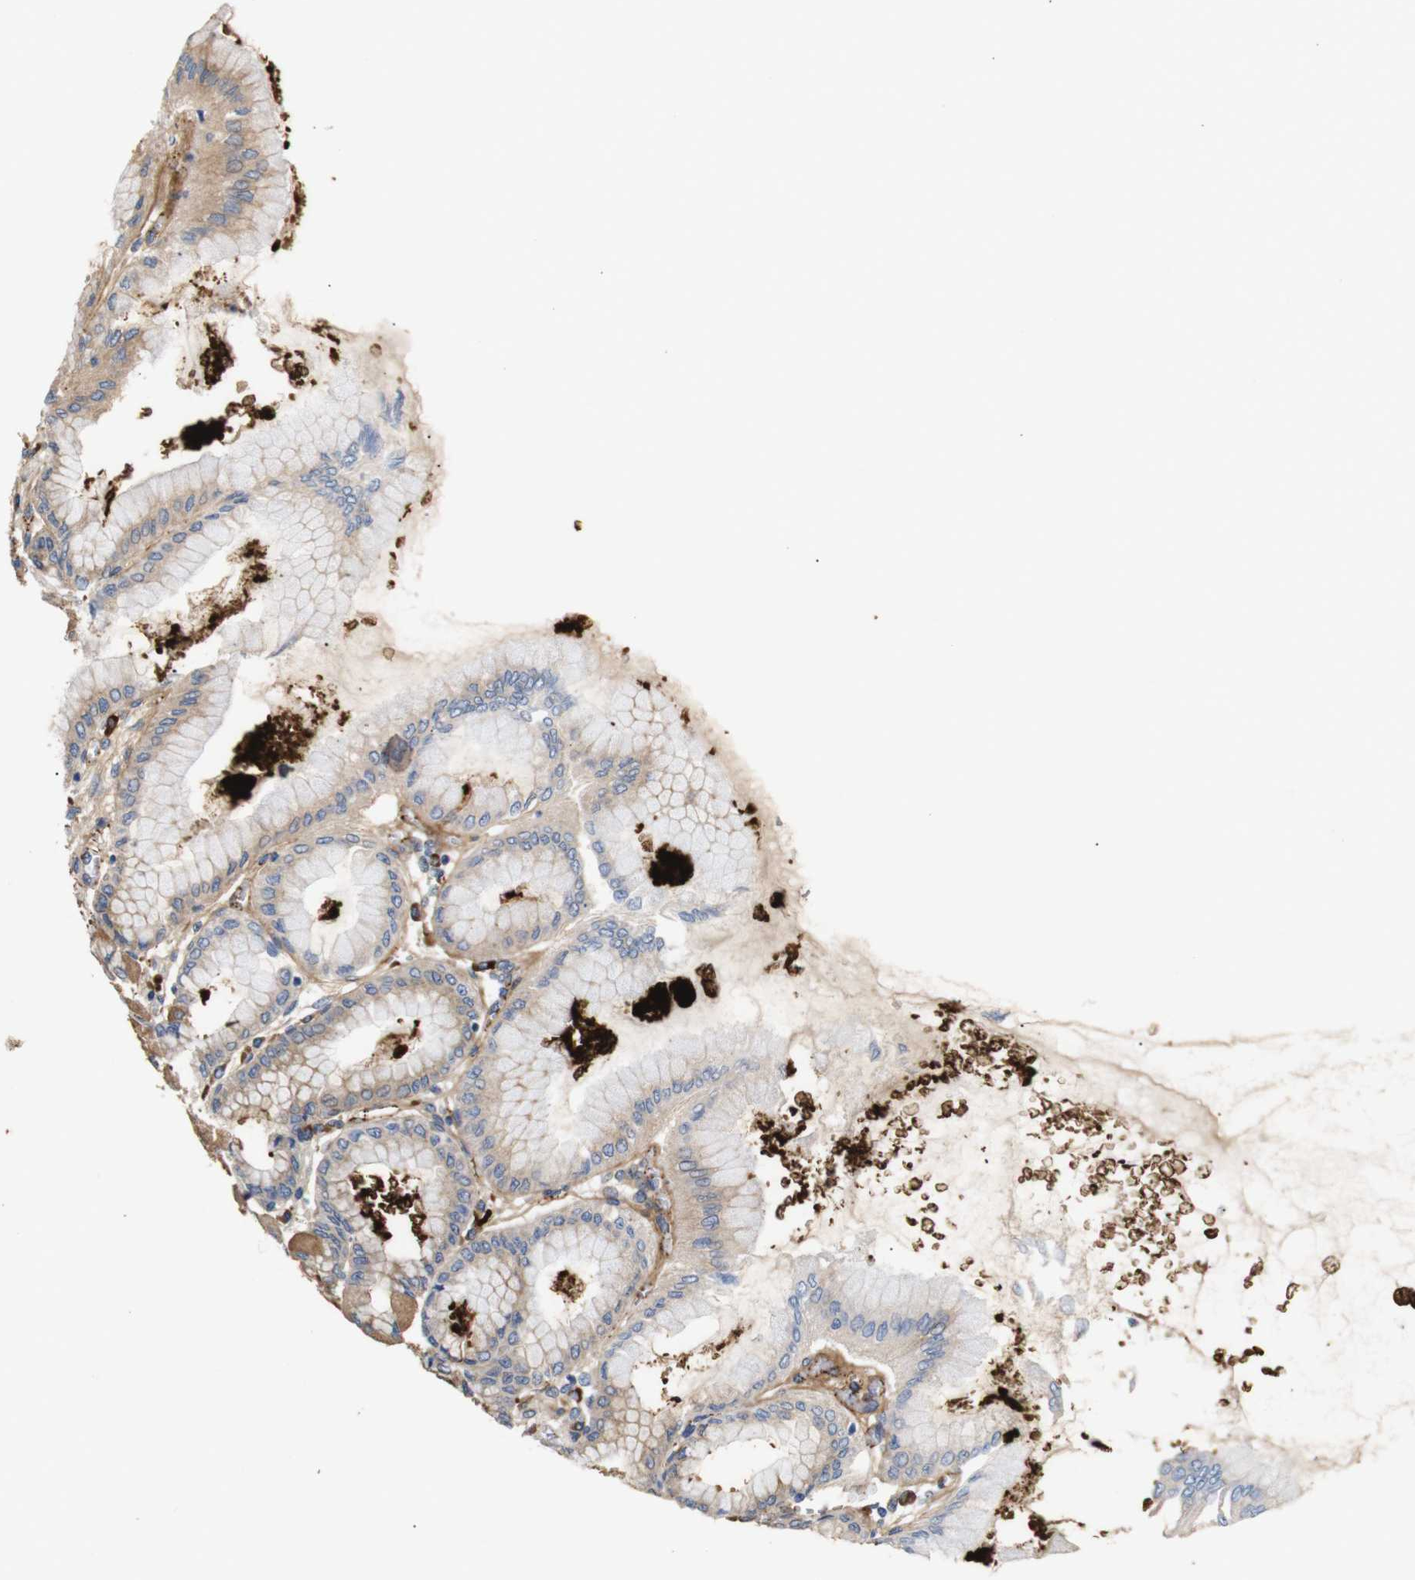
{"staining": {"intensity": "moderate", "quantity": ">75%", "location": "cytoplasmic/membranous"}, "tissue": "stomach", "cell_type": "Glandular cells", "image_type": "normal", "snomed": [{"axis": "morphology", "description": "Normal tissue, NOS"}, {"axis": "topography", "description": "Stomach, upper"}], "caption": "High-magnification brightfield microscopy of unremarkable stomach stained with DAB (brown) and counterstained with hematoxylin (blue). glandular cells exhibit moderate cytoplasmic/membranous positivity is present in approximately>75% of cells.", "gene": "UBE2G2", "patient": {"sex": "female", "age": 56}}